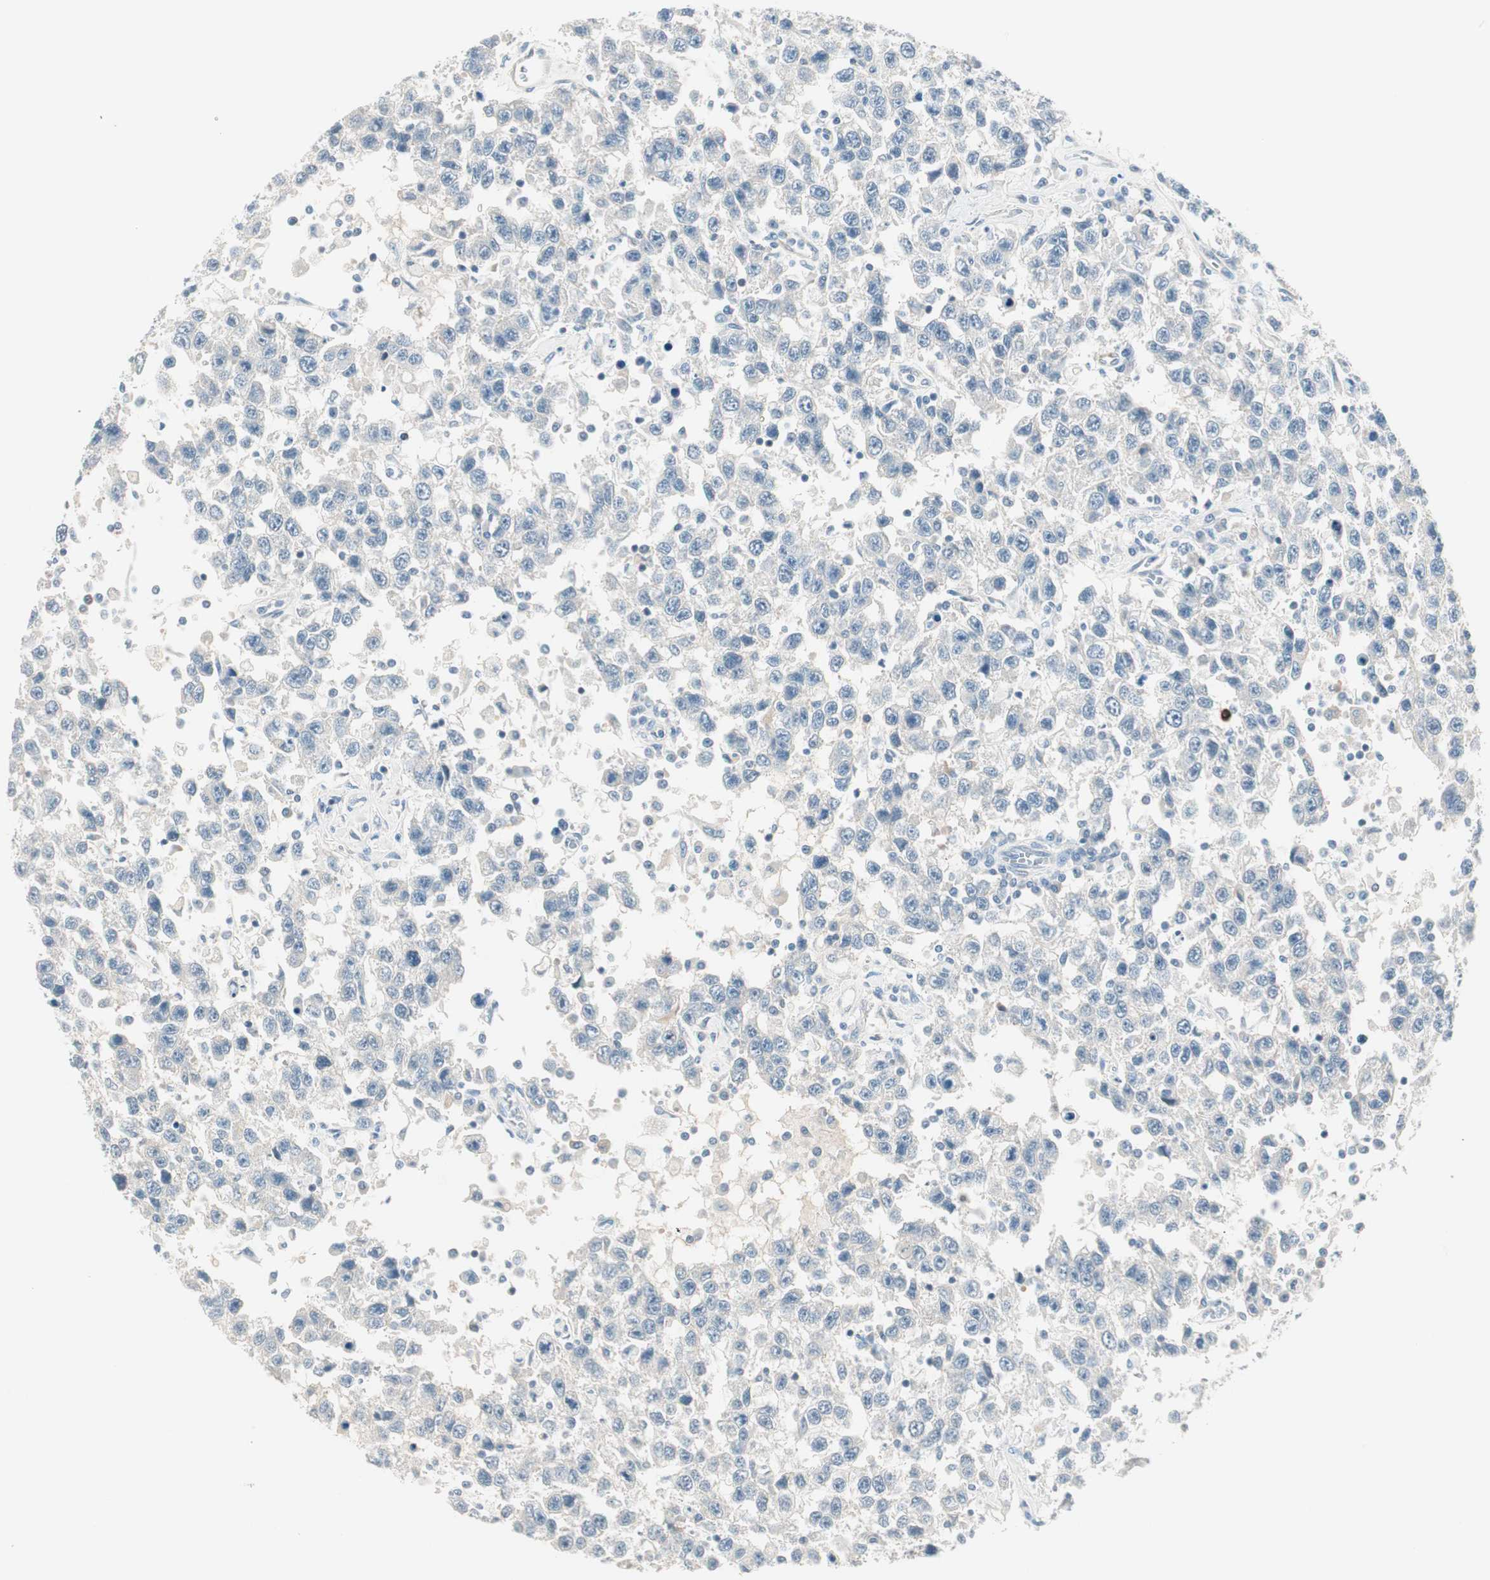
{"staining": {"intensity": "negative", "quantity": "none", "location": "none"}, "tissue": "testis cancer", "cell_type": "Tumor cells", "image_type": "cancer", "snomed": [{"axis": "morphology", "description": "Seminoma, NOS"}, {"axis": "topography", "description": "Testis"}], "caption": "IHC micrograph of human testis seminoma stained for a protein (brown), which reveals no staining in tumor cells.", "gene": "GNAO1", "patient": {"sex": "male", "age": 41}}